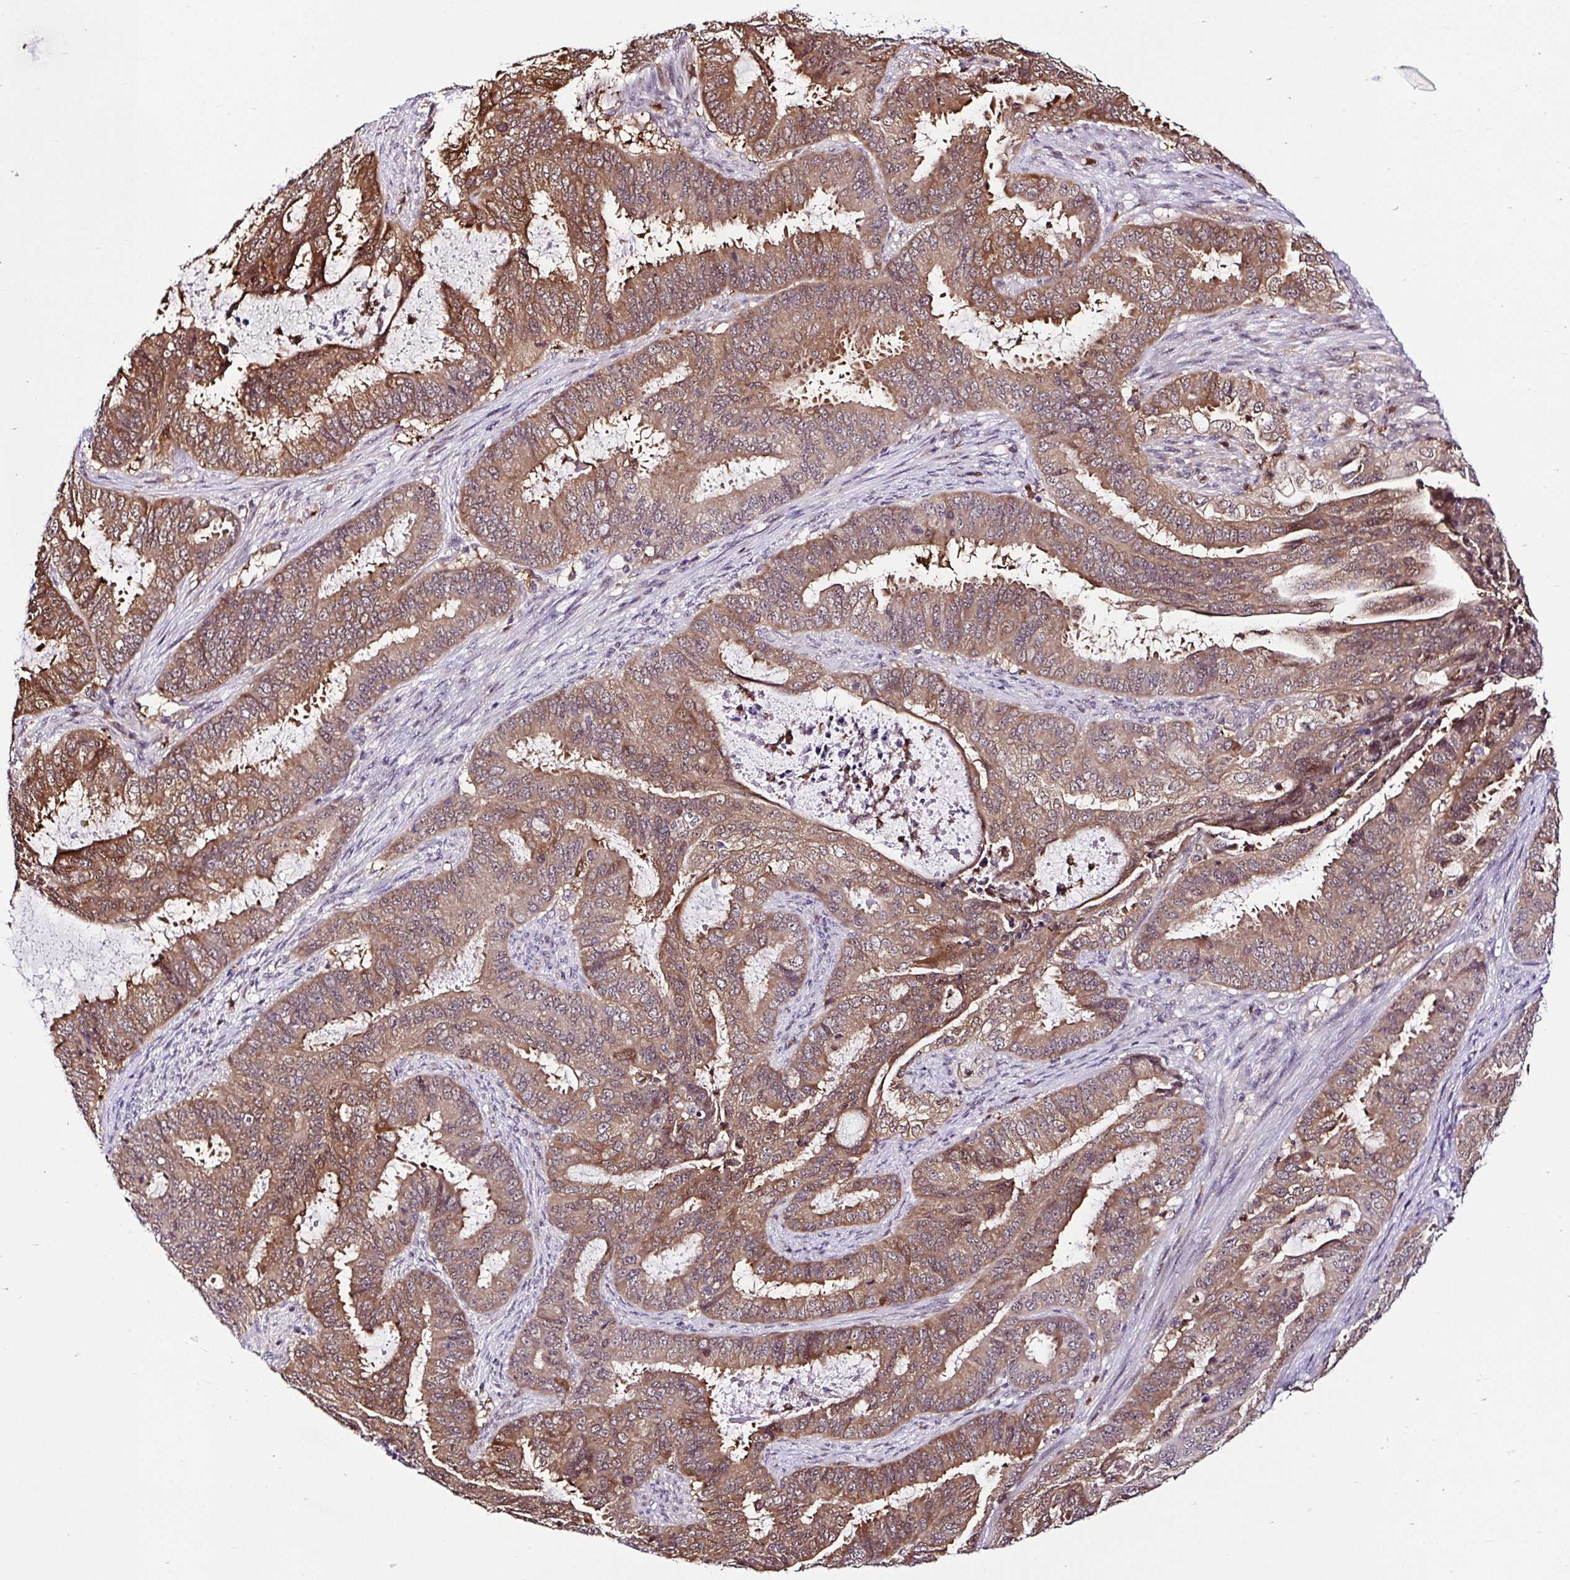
{"staining": {"intensity": "moderate", "quantity": ">75%", "location": "cytoplasmic/membranous"}, "tissue": "endometrial cancer", "cell_type": "Tumor cells", "image_type": "cancer", "snomed": [{"axis": "morphology", "description": "Adenocarcinoma, NOS"}, {"axis": "topography", "description": "Endometrium"}], "caption": "Immunohistochemical staining of adenocarcinoma (endometrial) shows moderate cytoplasmic/membranous protein positivity in about >75% of tumor cells.", "gene": "PIN4", "patient": {"sex": "female", "age": 51}}